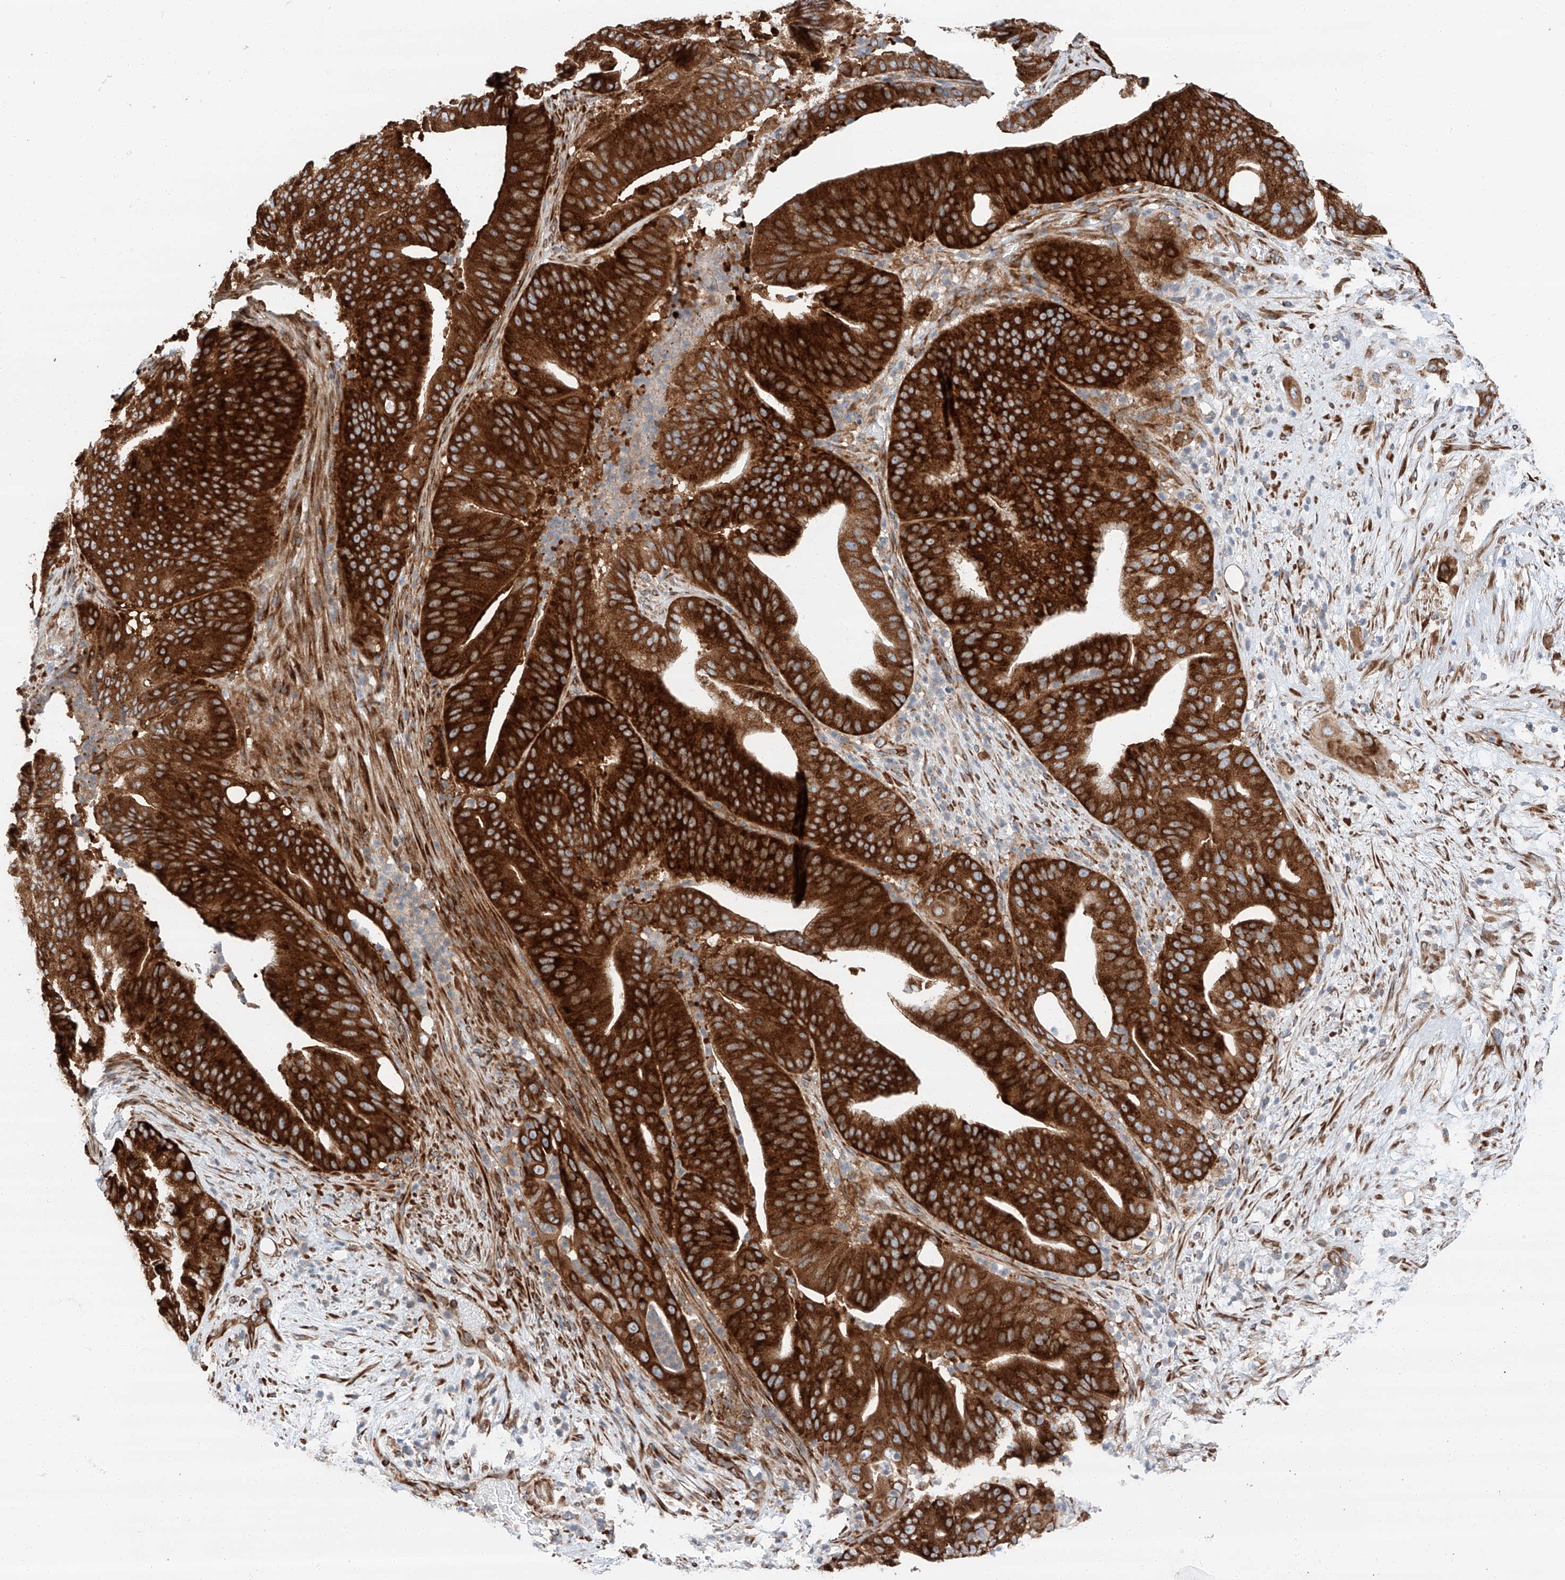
{"staining": {"intensity": "strong", "quantity": ">75%", "location": "cytoplasmic/membranous"}, "tissue": "pancreatic cancer", "cell_type": "Tumor cells", "image_type": "cancer", "snomed": [{"axis": "morphology", "description": "Adenocarcinoma, NOS"}, {"axis": "topography", "description": "Pancreas"}], "caption": "Immunohistochemical staining of human pancreatic cancer exhibits high levels of strong cytoplasmic/membranous protein expression in approximately >75% of tumor cells.", "gene": "ZC3H15", "patient": {"sex": "female", "age": 77}}